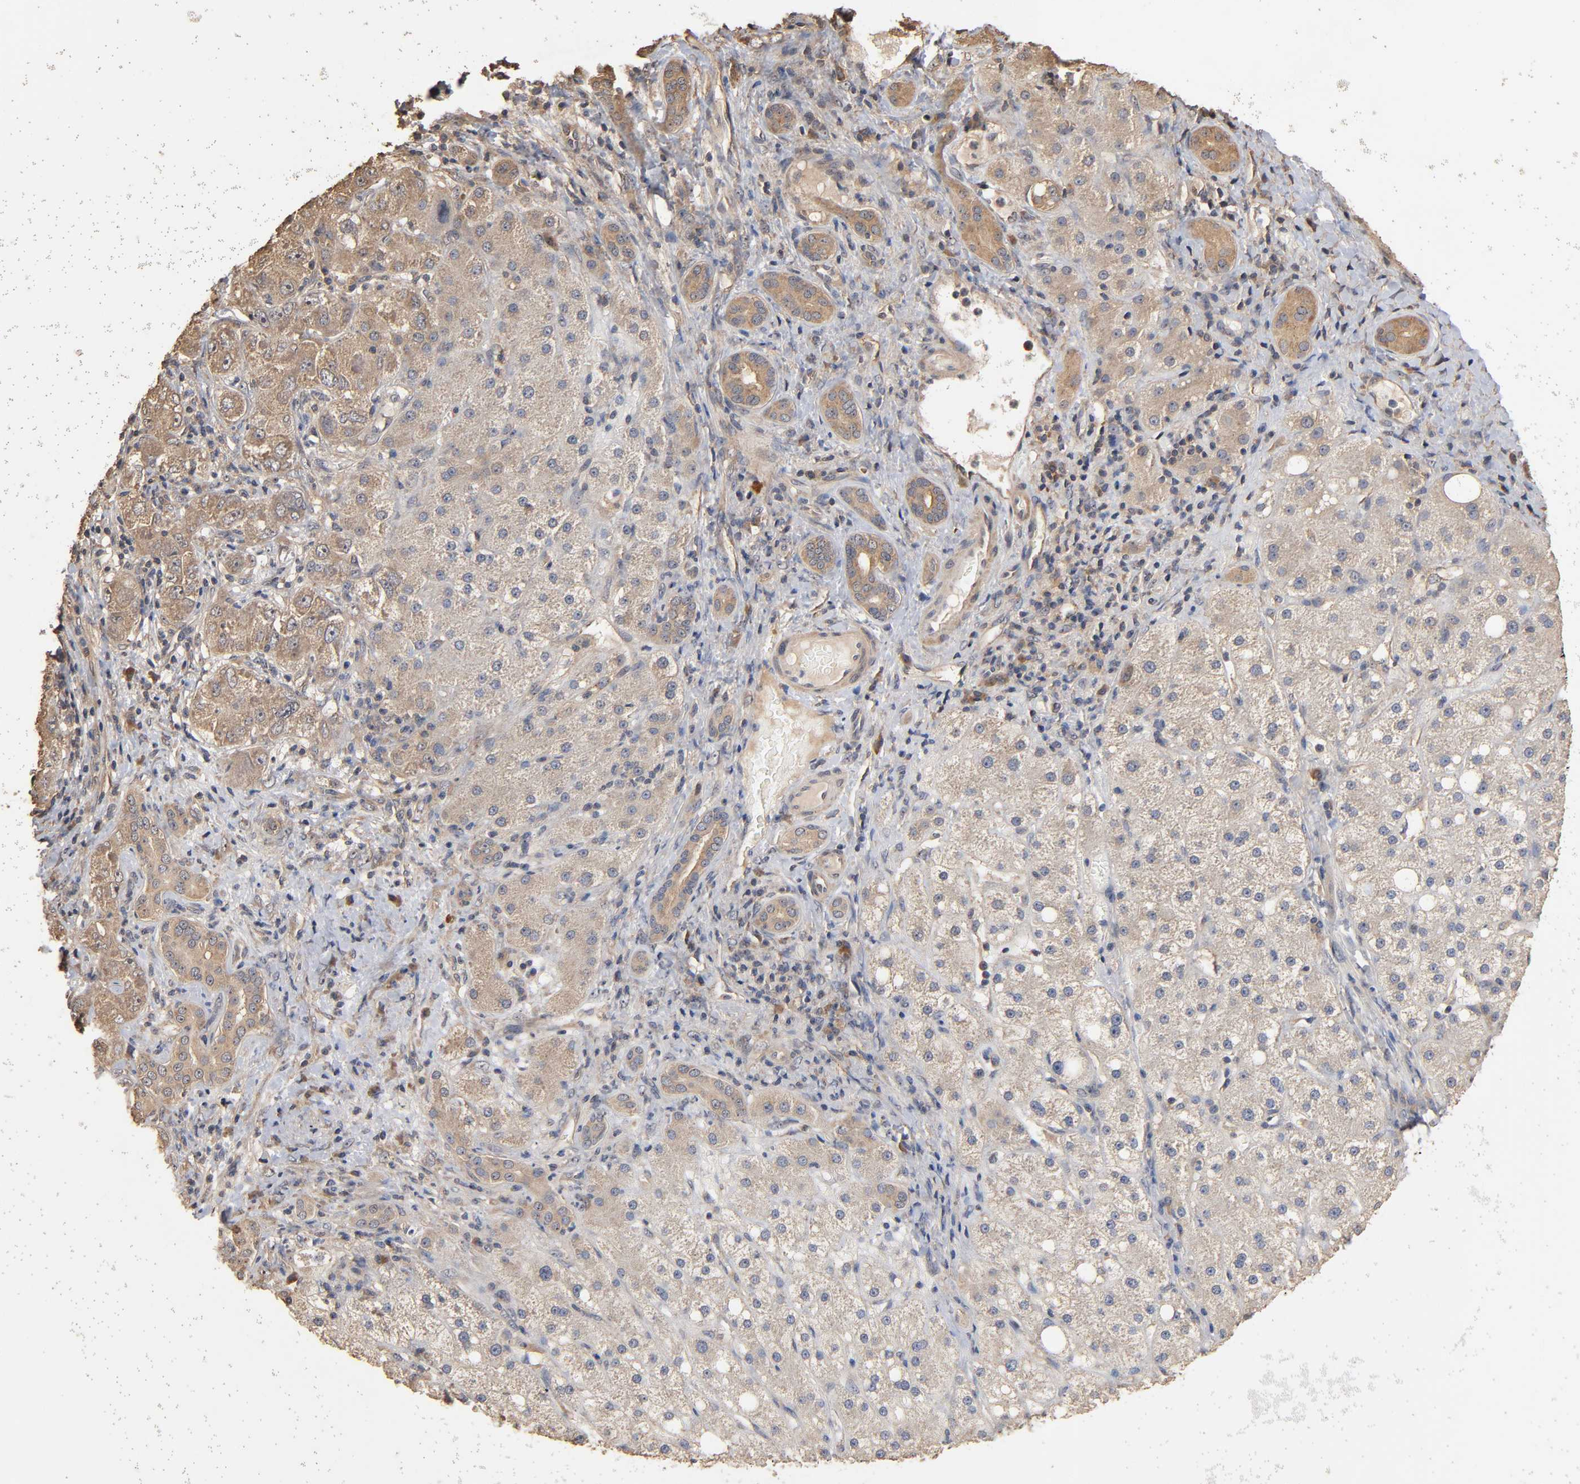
{"staining": {"intensity": "weak", "quantity": "25%-75%", "location": "cytoplasmic/membranous"}, "tissue": "liver cancer", "cell_type": "Tumor cells", "image_type": "cancer", "snomed": [{"axis": "morphology", "description": "Carcinoma, Hepatocellular, NOS"}, {"axis": "topography", "description": "Liver"}], "caption": "IHC (DAB) staining of liver hepatocellular carcinoma exhibits weak cytoplasmic/membranous protein staining in about 25%-75% of tumor cells.", "gene": "ARHGEF7", "patient": {"sex": "male", "age": 80}}